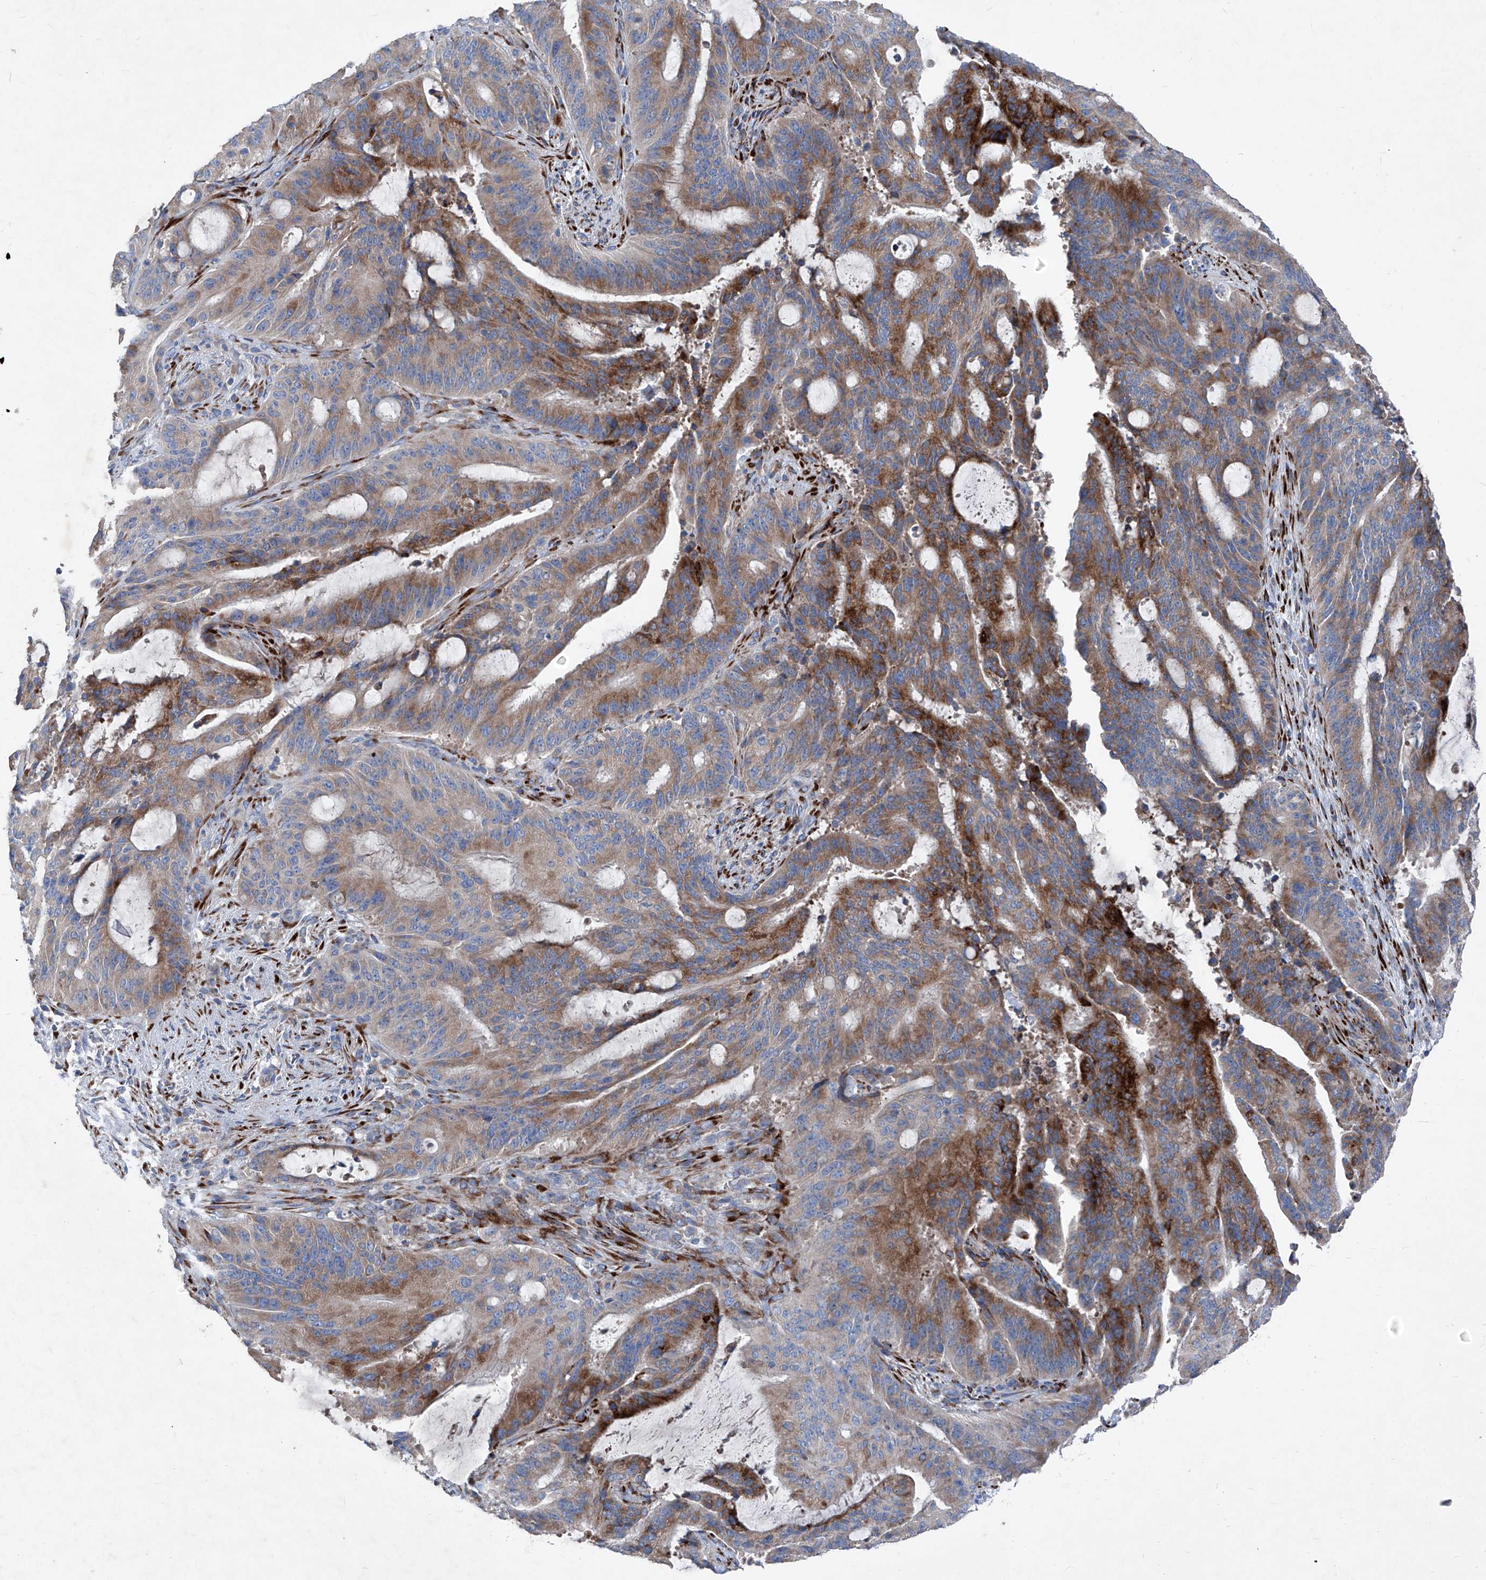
{"staining": {"intensity": "moderate", "quantity": ">75%", "location": "cytoplasmic/membranous"}, "tissue": "liver cancer", "cell_type": "Tumor cells", "image_type": "cancer", "snomed": [{"axis": "morphology", "description": "Normal tissue, NOS"}, {"axis": "morphology", "description": "Cholangiocarcinoma"}, {"axis": "topography", "description": "Liver"}, {"axis": "topography", "description": "Peripheral nerve tissue"}], "caption": "The immunohistochemical stain labels moderate cytoplasmic/membranous staining in tumor cells of cholangiocarcinoma (liver) tissue. The protein of interest is stained brown, and the nuclei are stained in blue (DAB (3,3'-diaminobenzidine) IHC with brightfield microscopy, high magnification).", "gene": "IFI27", "patient": {"sex": "female", "age": 73}}